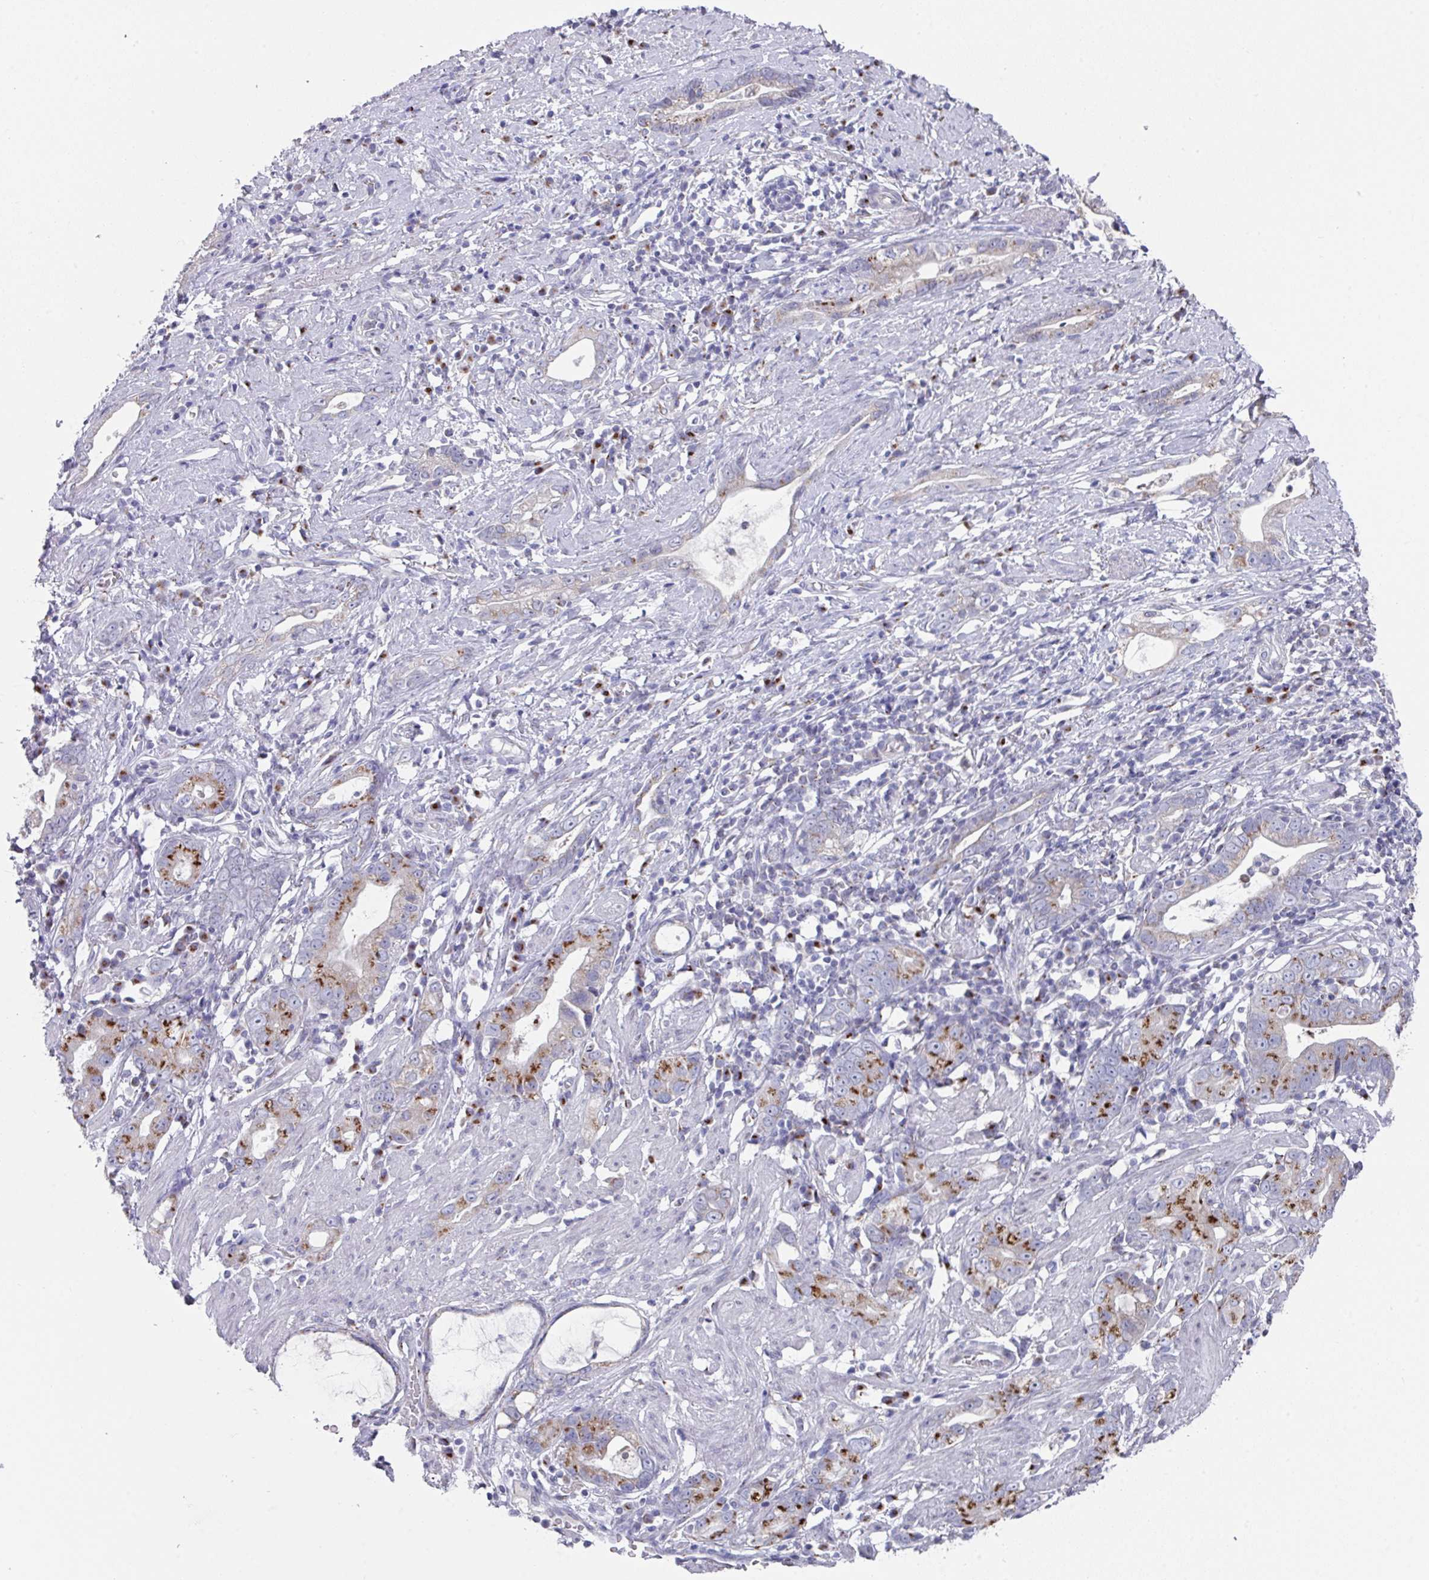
{"staining": {"intensity": "strong", "quantity": "25%-75%", "location": "cytoplasmic/membranous"}, "tissue": "stomach cancer", "cell_type": "Tumor cells", "image_type": "cancer", "snomed": [{"axis": "morphology", "description": "Adenocarcinoma, NOS"}, {"axis": "topography", "description": "Stomach"}], "caption": "Strong cytoplasmic/membranous staining is seen in about 25%-75% of tumor cells in stomach cancer (adenocarcinoma).", "gene": "VKORC1L1", "patient": {"sex": "male", "age": 55}}